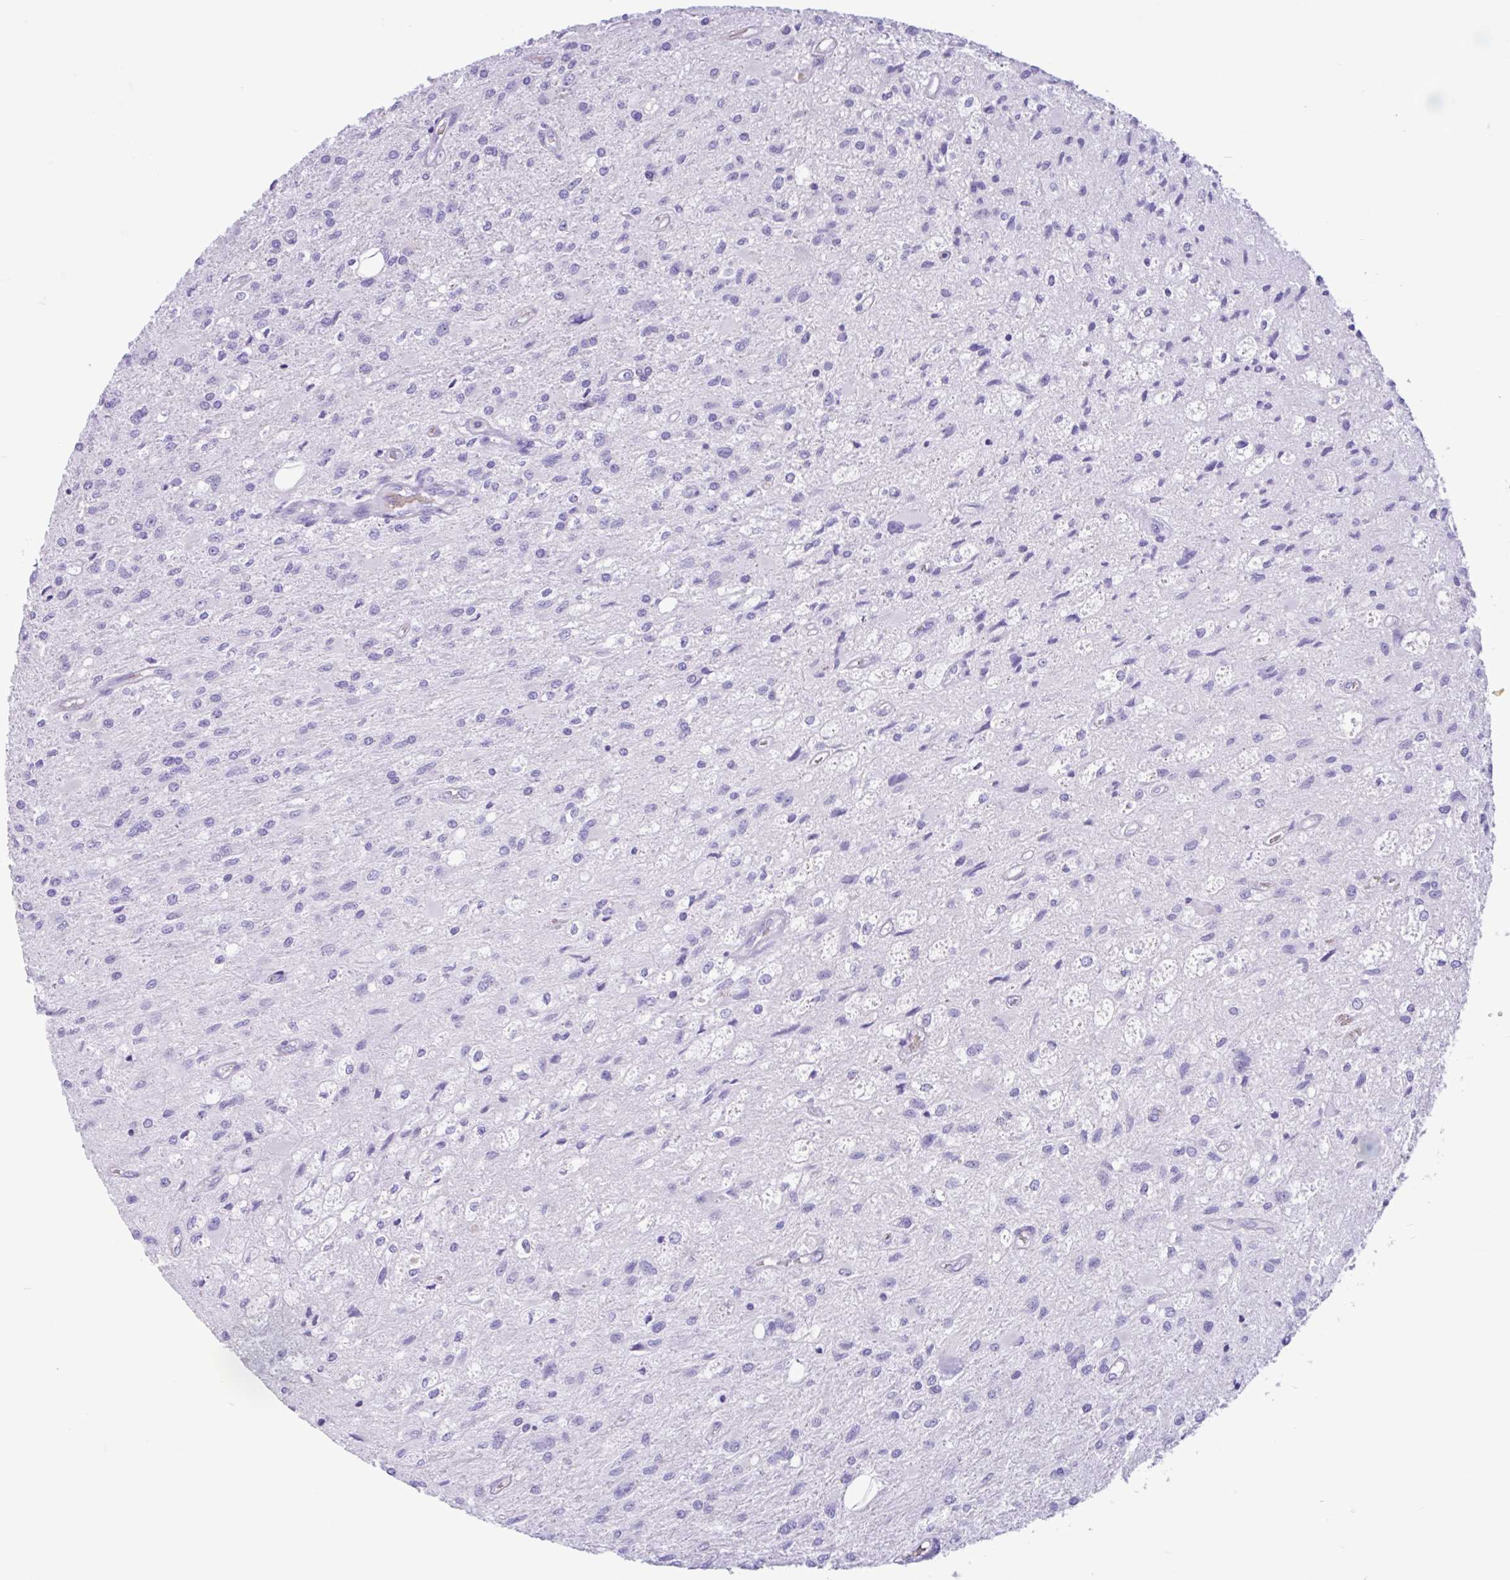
{"staining": {"intensity": "negative", "quantity": "none", "location": "none"}, "tissue": "glioma", "cell_type": "Tumor cells", "image_type": "cancer", "snomed": [{"axis": "morphology", "description": "Glioma, malignant, High grade"}, {"axis": "topography", "description": "Brain"}], "caption": "A high-resolution histopathology image shows immunohistochemistry staining of malignant high-grade glioma, which demonstrates no significant positivity in tumor cells.", "gene": "TMEM79", "patient": {"sex": "female", "age": 70}}